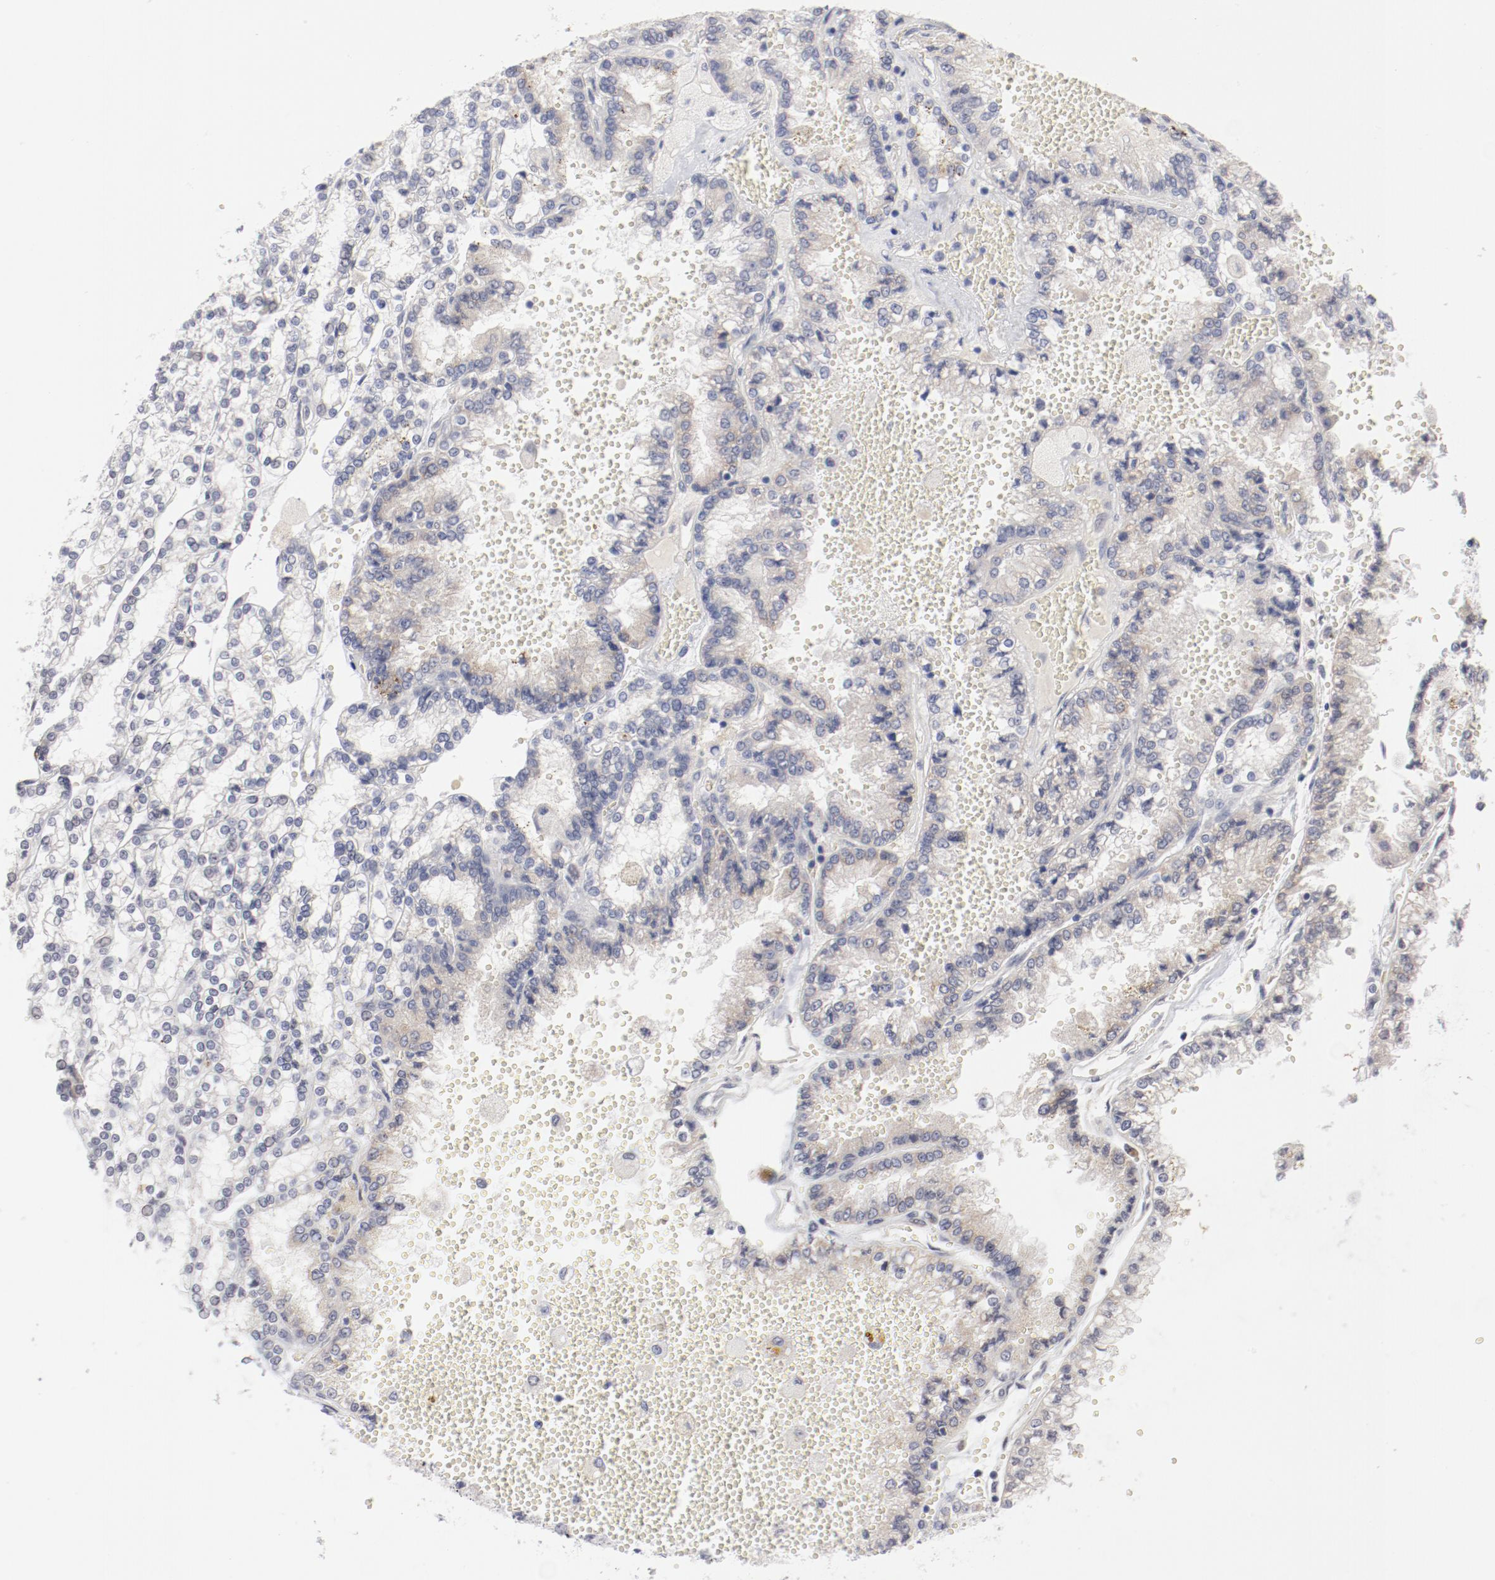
{"staining": {"intensity": "negative", "quantity": "none", "location": "none"}, "tissue": "renal cancer", "cell_type": "Tumor cells", "image_type": "cancer", "snomed": [{"axis": "morphology", "description": "Adenocarcinoma, NOS"}, {"axis": "topography", "description": "Kidney"}], "caption": "A histopathology image of renal cancer (adenocarcinoma) stained for a protein exhibits no brown staining in tumor cells. (Stains: DAB immunohistochemistry with hematoxylin counter stain, Microscopy: brightfield microscopy at high magnification).", "gene": "SH3BGR", "patient": {"sex": "female", "age": 56}}